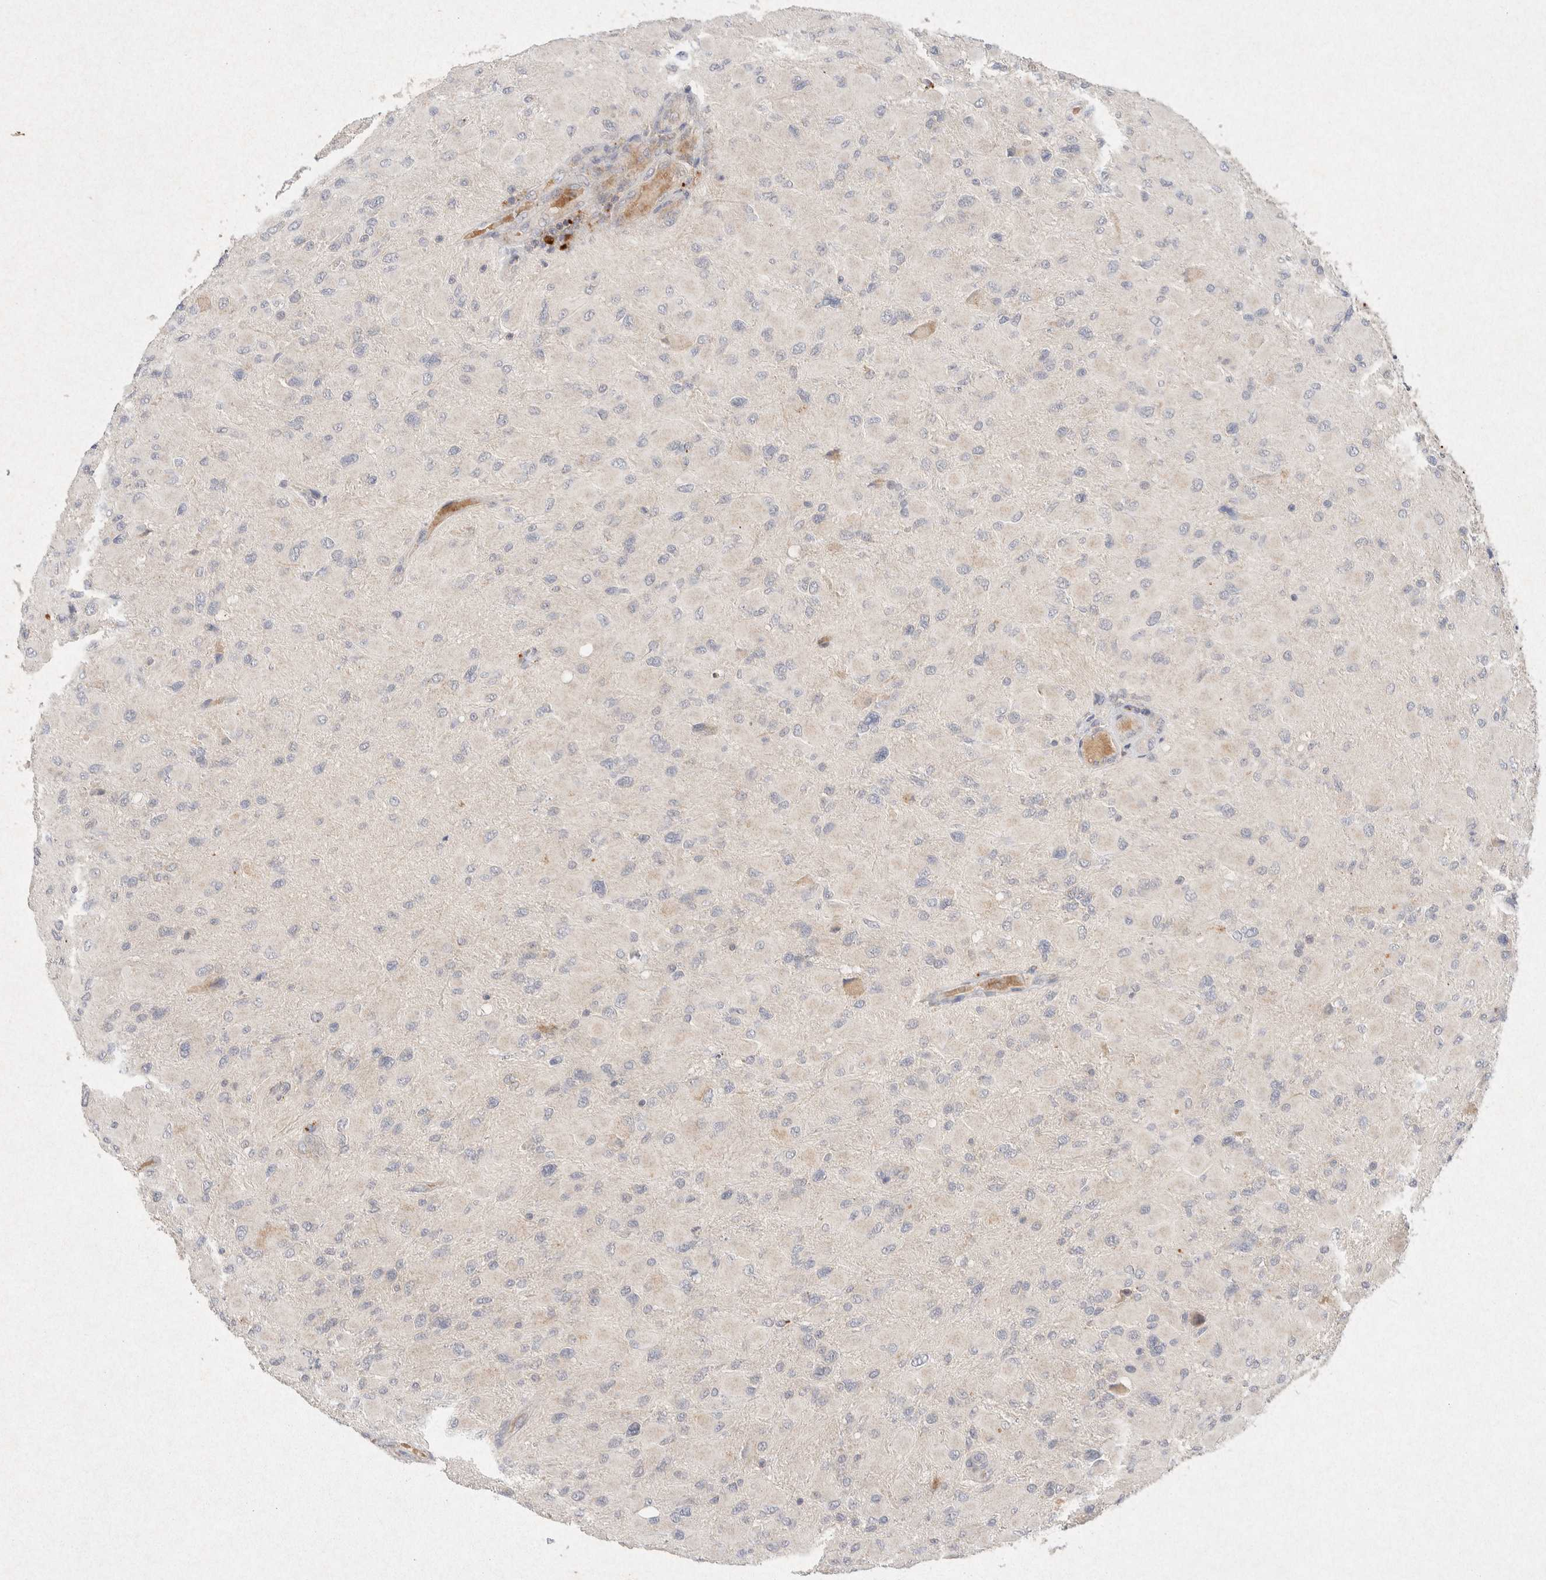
{"staining": {"intensity": "negative", "quantity": "none", "location": "none"}, "tissue": "glioma", "cell_type": "Tumor cells", "image_type": "cancer", "snomed": [{"axis": "morphology", "description": "Glioma, malignant, High grade"}, {"axis": "topography", "description": "Cerebral cortex"}], "caption": "A photomicrograph of glioma stained for a protein exhibits no brown staining in tumor cells. Brightfield microscopy of immunohistochemistry stained with DAB (brown) and hematoxylin (blue), captured at high magnification.", "gene": "GNAI1", "patient": {"sex": "female", "age": 36}}